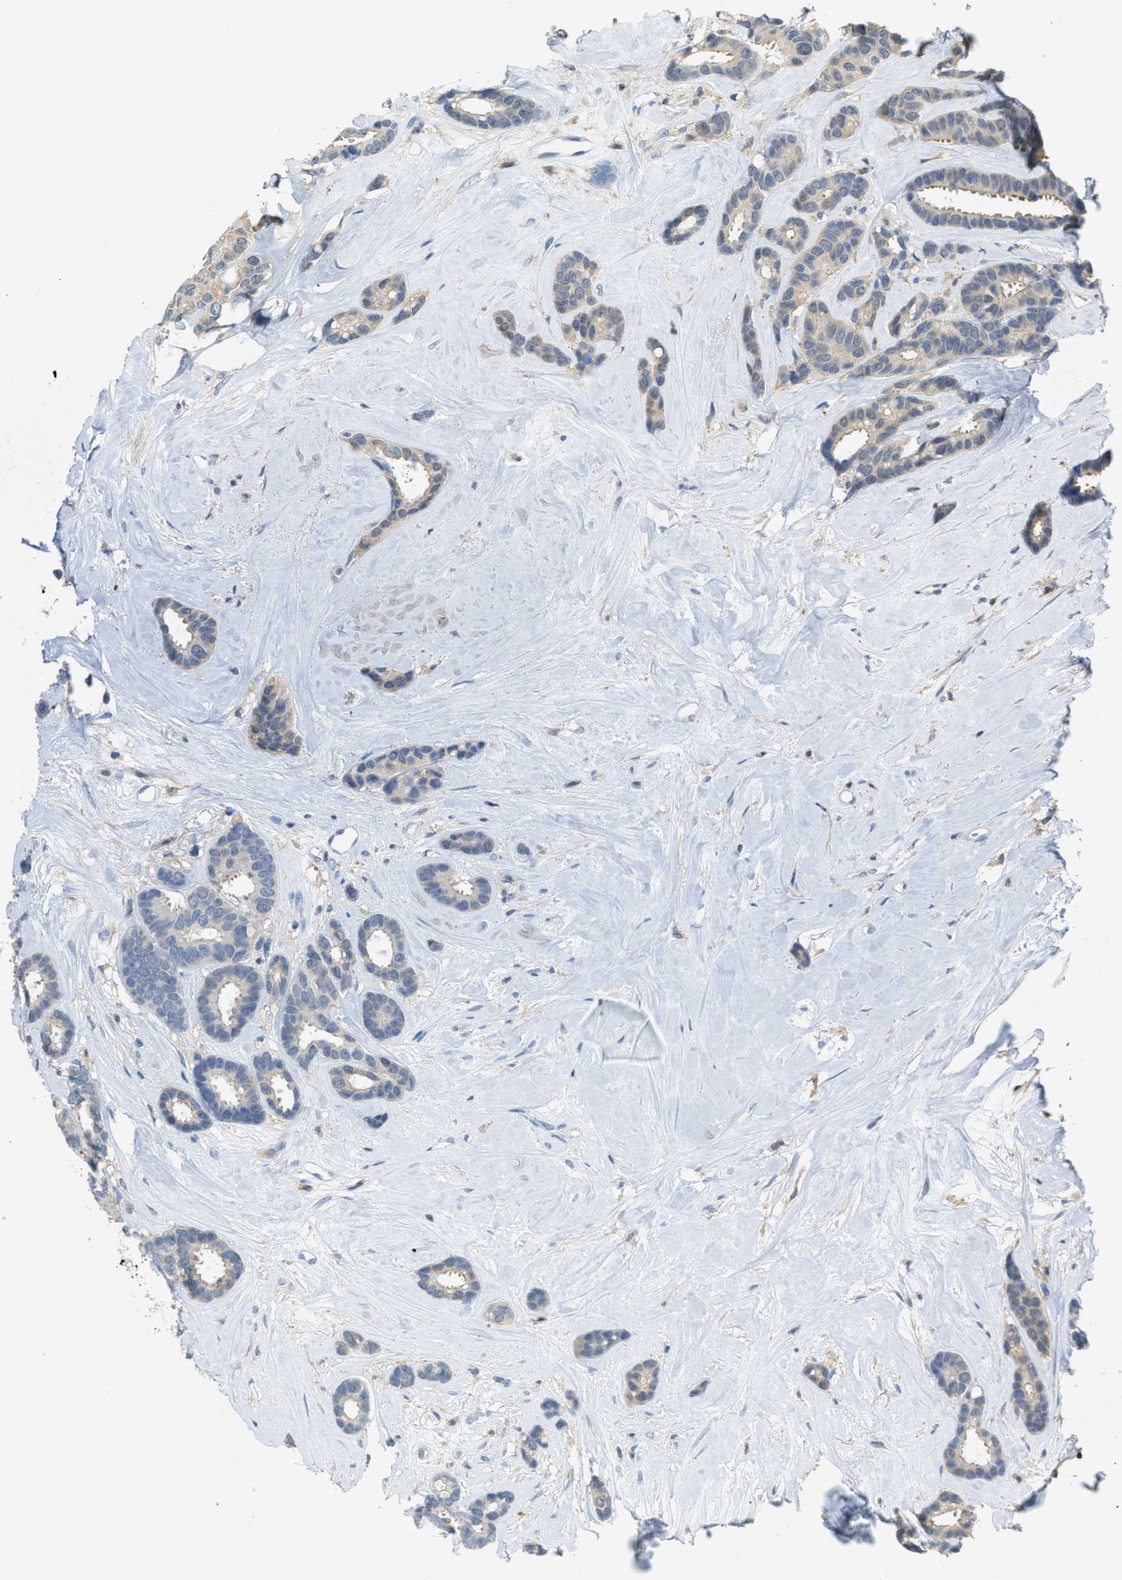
{"staining": {"intensity": "weak", "quantity": "<25%", "location": "cytoplasmic/membranous"}, "tissue": "breast cancer", "cell_type": "Tumor cells", "image_type": "cancer", "snomed": [{"axis": "morphology", "description": "Duct carcinoma"}, {"axis": "topography", "description": "Breast"}], "caption": "High magnification brightfield microscopy of breast cancer (invasive ductal carcinoma) stained with DAB (3,3'-diaminobenzidine) (brown) and counterstained with hematoxylin (blue): tumor cells show no significant staining.", "gene": "SERPINB1", "patient": {"sex": "female", "age": 87}}